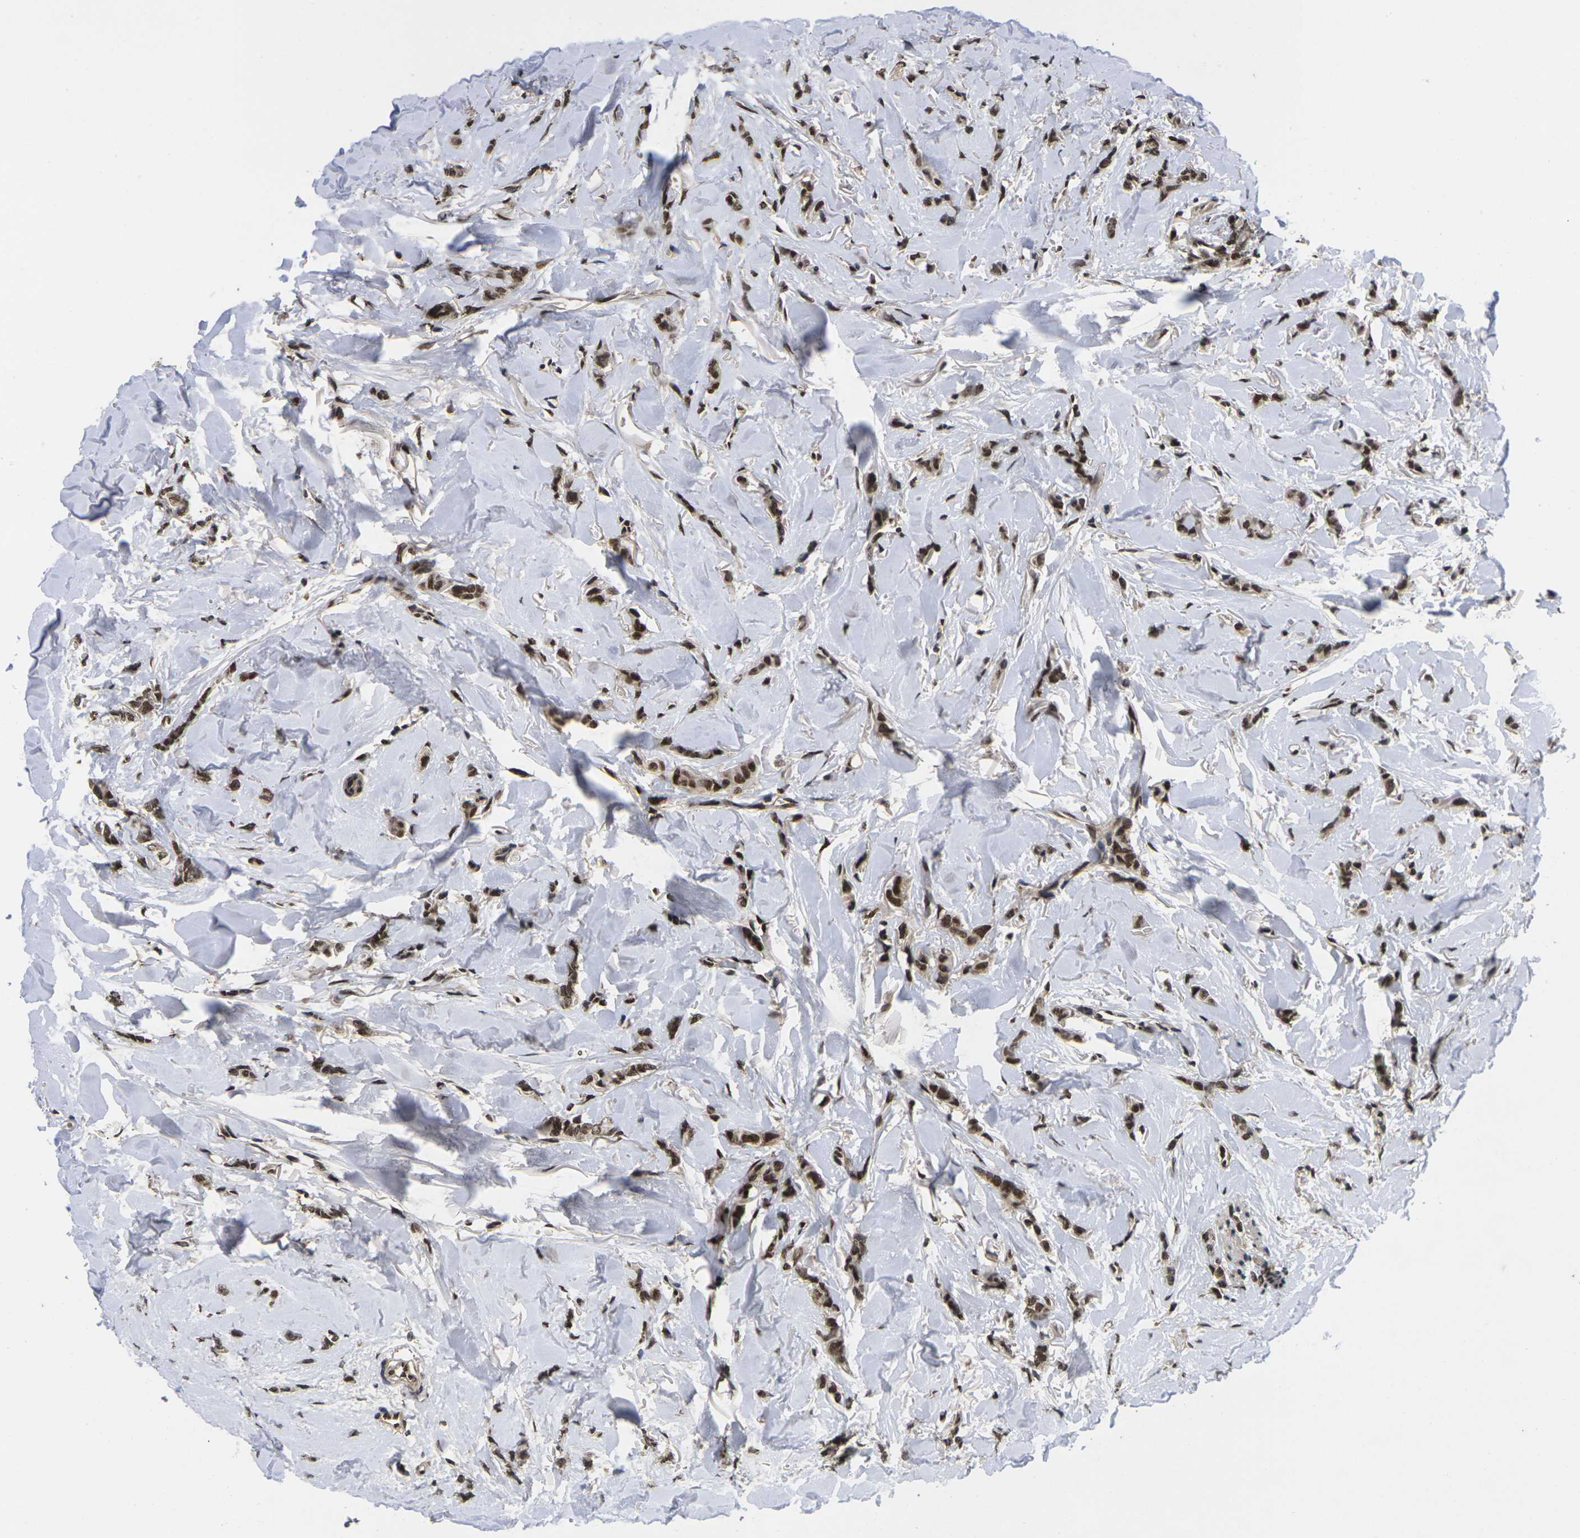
{"staining": {"intensity": "strong", "quantity": ">75%", "location": "nuclear"}, "tissue": "breast cancer", "cell_type": "Tumor cells", "image_type": "cancer", "snomed": [{"axis": "morphology", "description": "Lobular carcinoma"}, {"axis": "topography", "description": "Skin"}, {"axis": "topography", "description": "Breast"}], "caption": "Immunohistochemistry (IHC) image of breast cancer (lobular carcinoma) stained for a protein (brown), which shows high levels of strong nuclear positivity in about >75% of tumor cells.", "gene": "GTF2E1", "patient": {"sex": "female", "age": 46}}